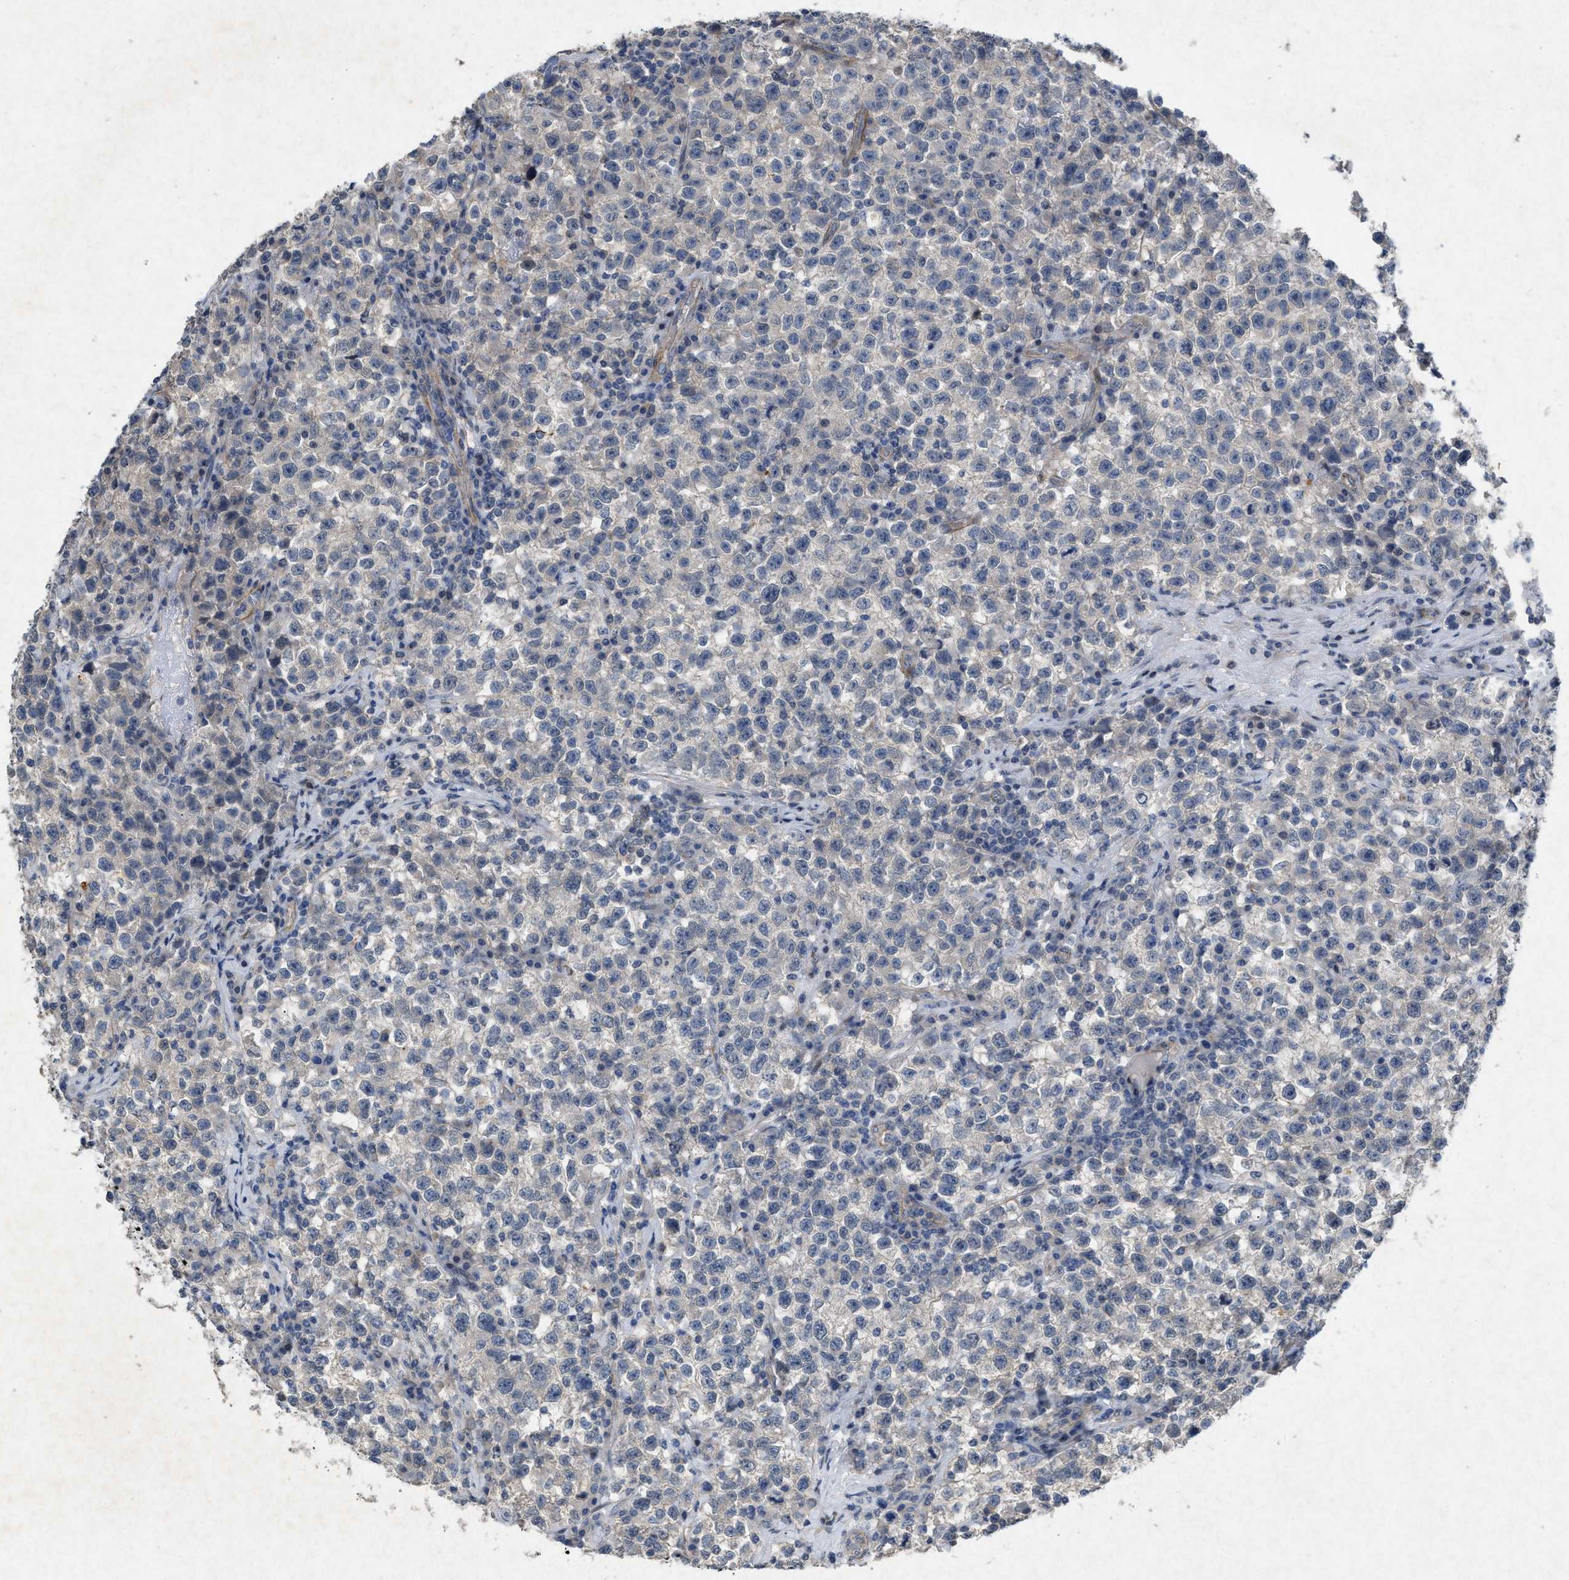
{"staining": {"intensity": "negative", "quantity": "none", "location": "none"}, "tissue": "testis cancer", "cell_type": "Tumor cells", "image_type": "cancer", "snomed": [{"axis": "morphology", "description": "Seminoma, NOS"}, {"axis": "topography", "description": "Testis"}], "caption": "Immunohistochemistry micrograph of testis cancer stained for a protein (brown), which exhibits no expression in tumor cells.", "gene": "PDGFRA", "patient": {"sex": "male", "age": 22}}